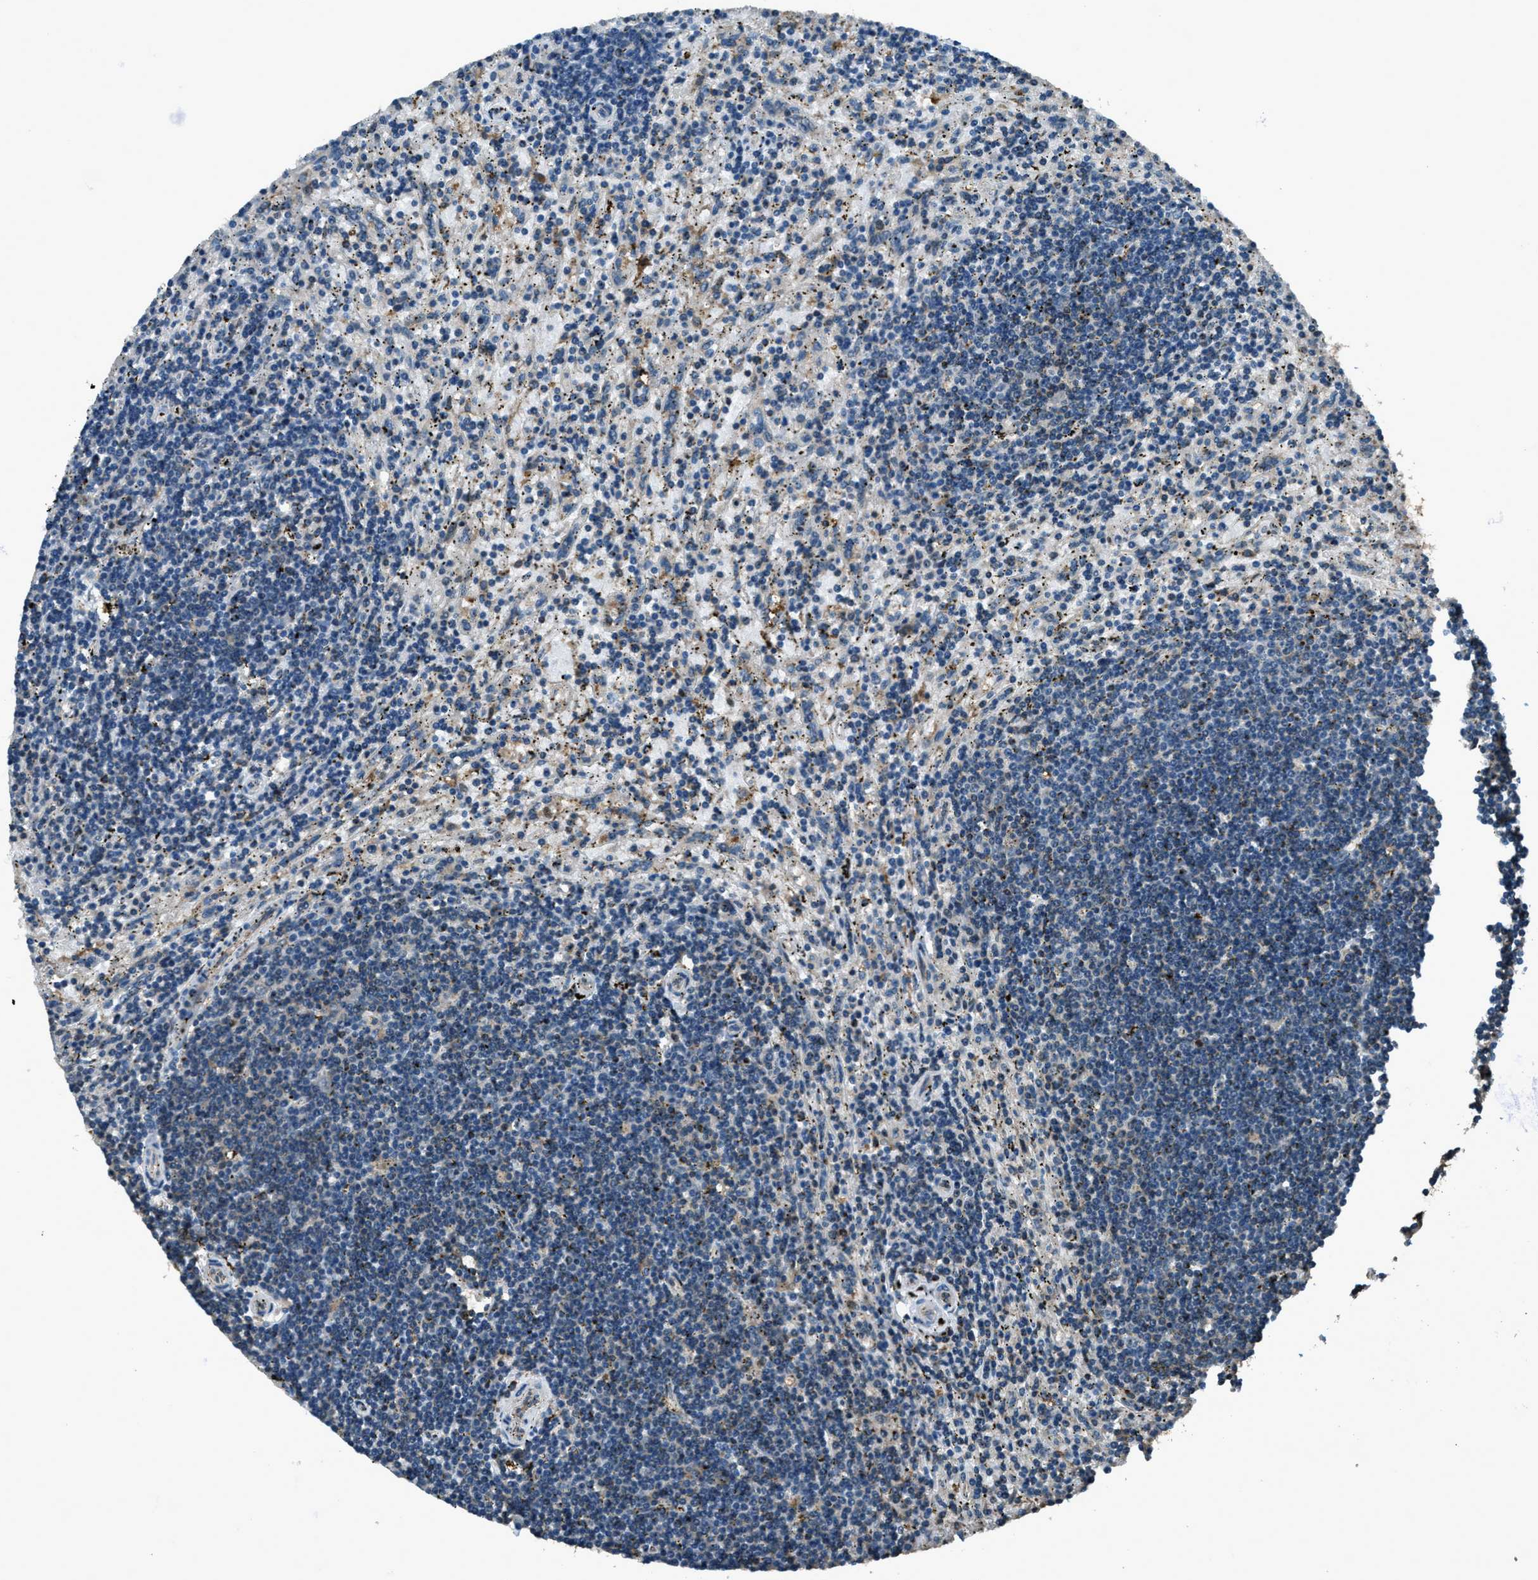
{"staining": {"intensity": "weak", "quantity": "<25%", "location": "cytoplasmic/membranous"}, "tissue": "lymphoma", "cell_type": "Tumor cells", "image_type": "cancer", "snomed": [{"axis": "morphology", "description": "Malignant lymphoma, non-Hodgkin's type, Low grade"}, {"axis": "topography", "description": "Spleen"}], "caption": "Tumor cells show no significant expression in malignant lymphoma, non-Hodgkin's type (low-grade).", "gene": "TRIM4", "patient": {"sex": "male", "age": 76}}